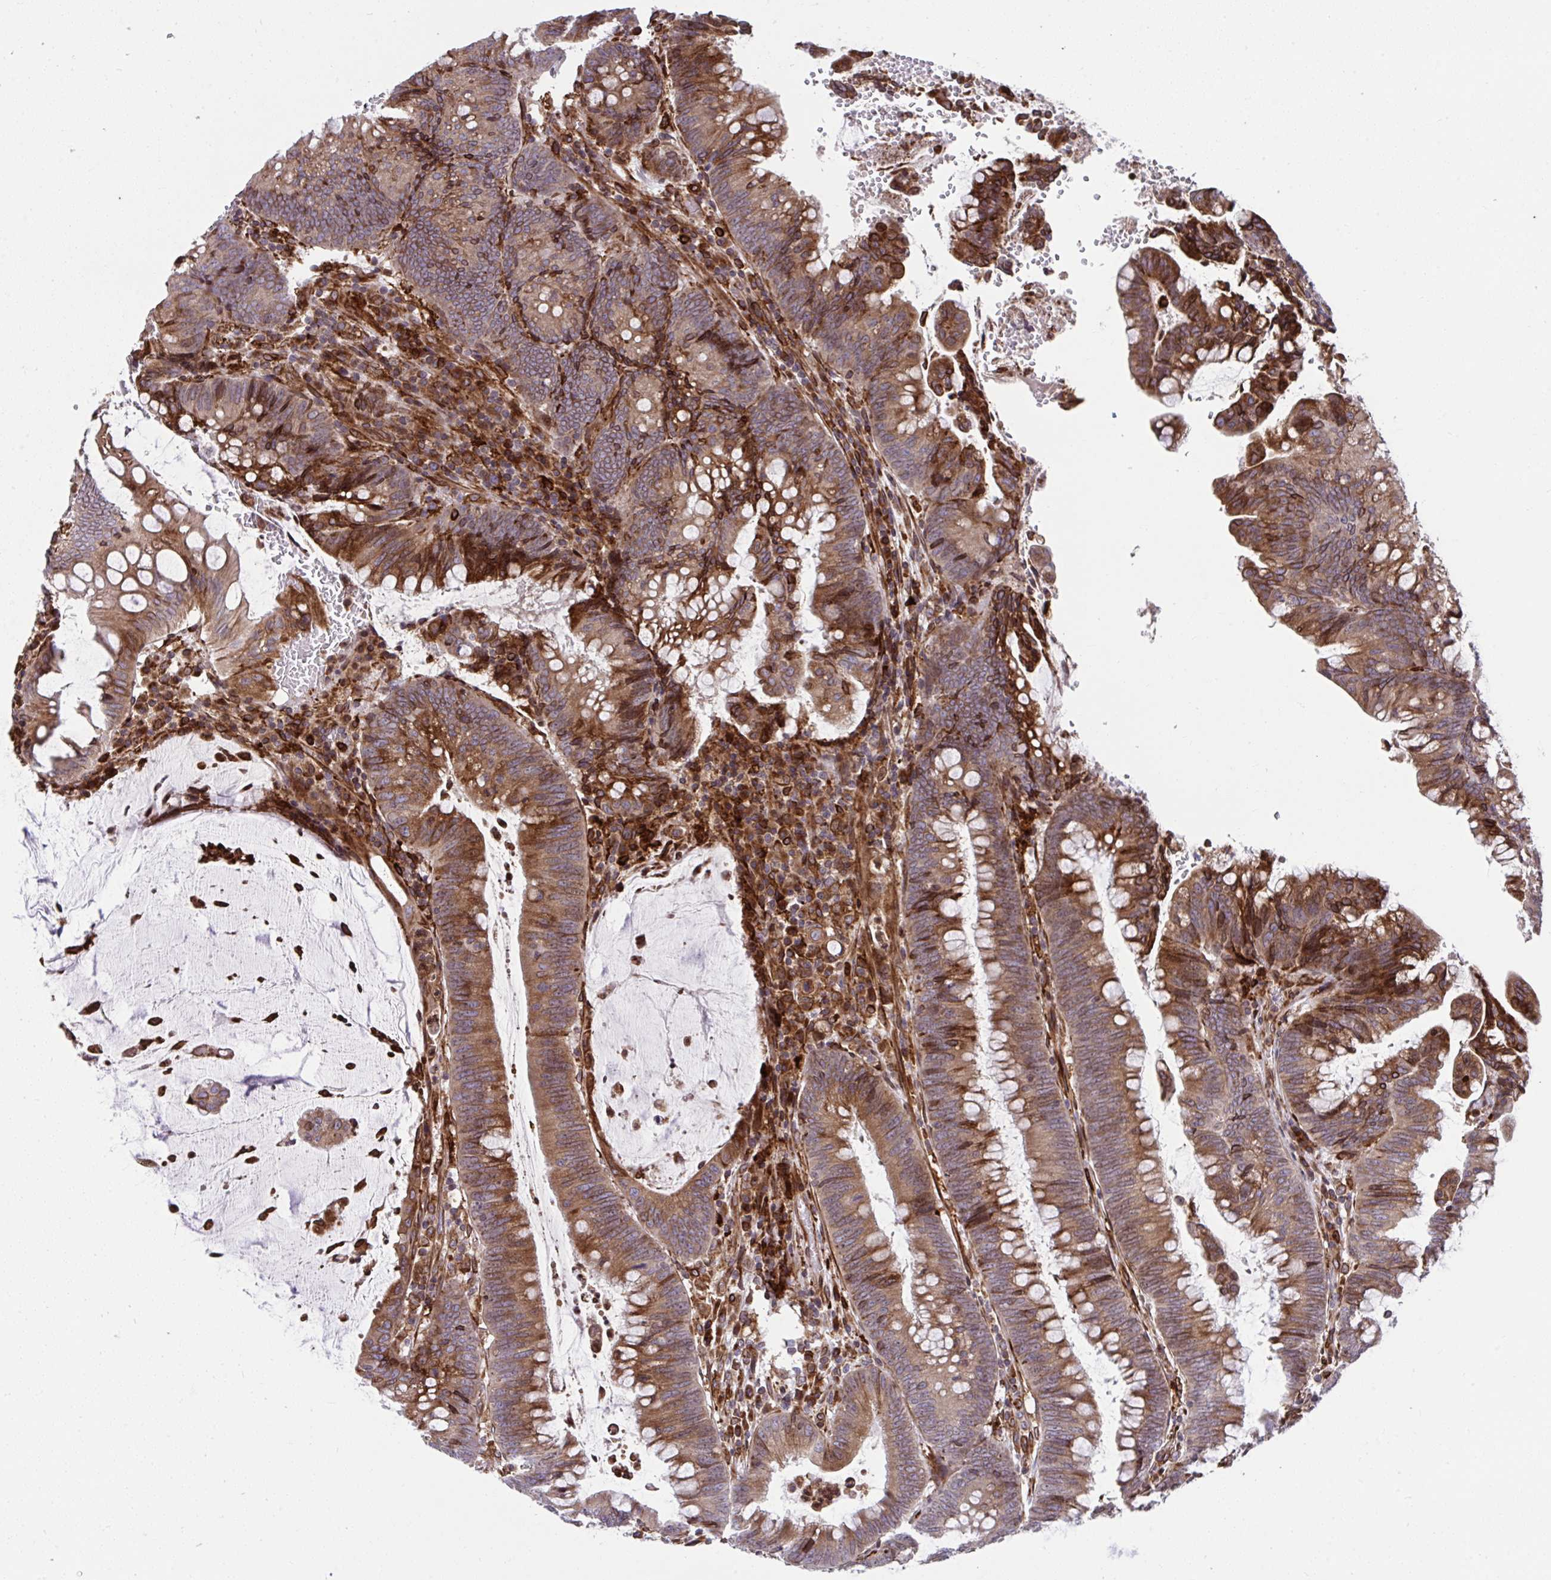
{"staining": {"intensity": "strong", "quantity": ">75%", "location": "cytoplasmic/membranous"}, "tissue": "colorectal cancer", "cell_type": "Tumor cells", "image_type": "cancer", "snomed": [{"axis": "morphology", "description": "Adenocarcinoma, NOS"}, {"axis": "topography", "description": "Colon"}], "caption": "Colorectal cancer (adenocarcinoma) stained with a brown dye displays strong cytoplasmic/membranous positive expression in approximately >75% of tumor cells.", "gene": "STIM2", "patient": {"sex": "male", "age": 62}}